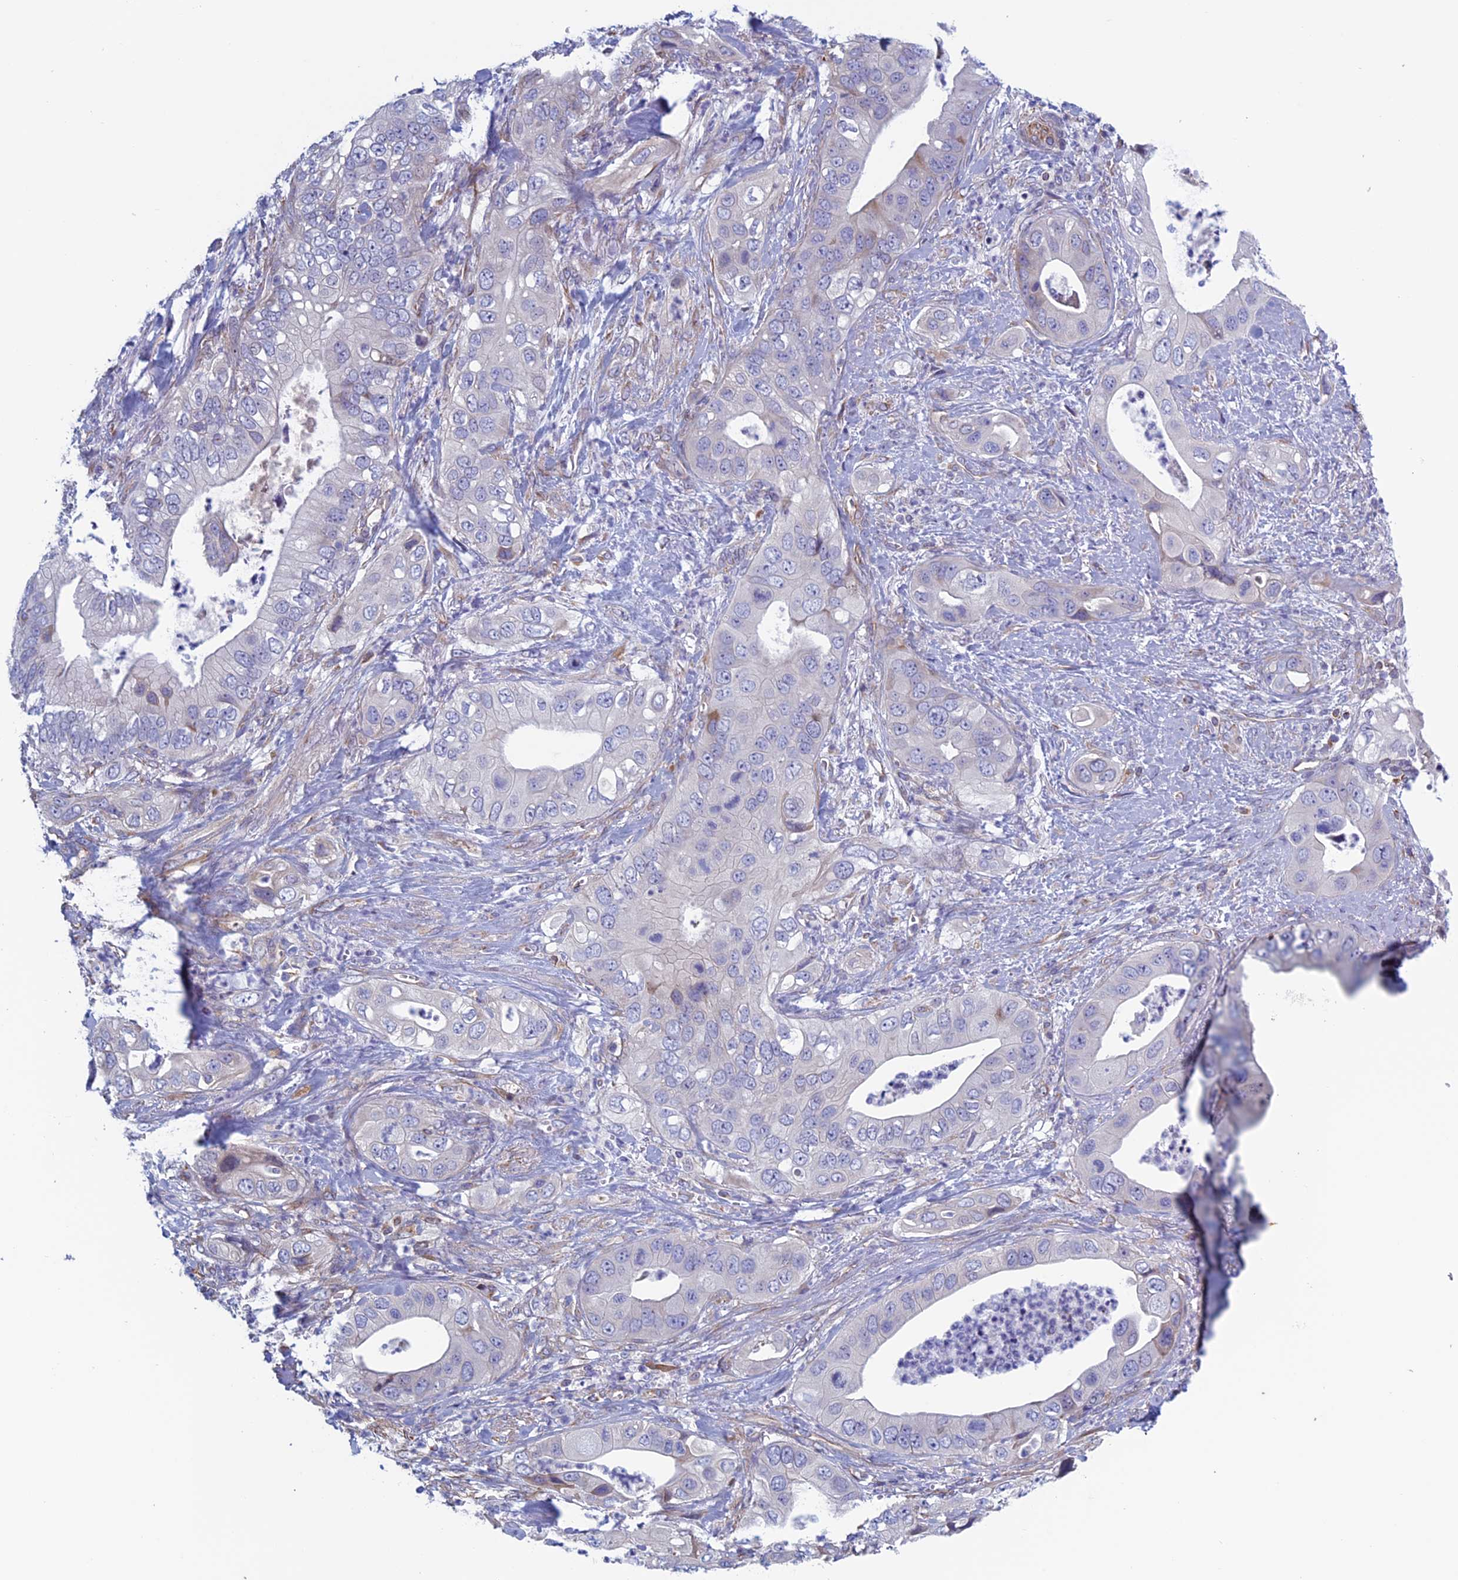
{"staining": {"intensity": "negative", "quantity": "none", "location": "none"}, "tissue": "pancreatic cancer", "cell_type": "Tumor cells", "image_type": "cancer", "snomed": [{"axis": "morphology", "description": "Adenocarcinoma, NOS"}, {"axis": "topography", "description": "Pancreas"}], "caption": "The IHC image has no significant staining in tumor cells of pancreatic cancer tissue. (DAB immunohistochemistry visualized using brightfield microscopy, high magnification).", "gene": "BCL2L10", "patient": {"sex": "female", "age": 78}}